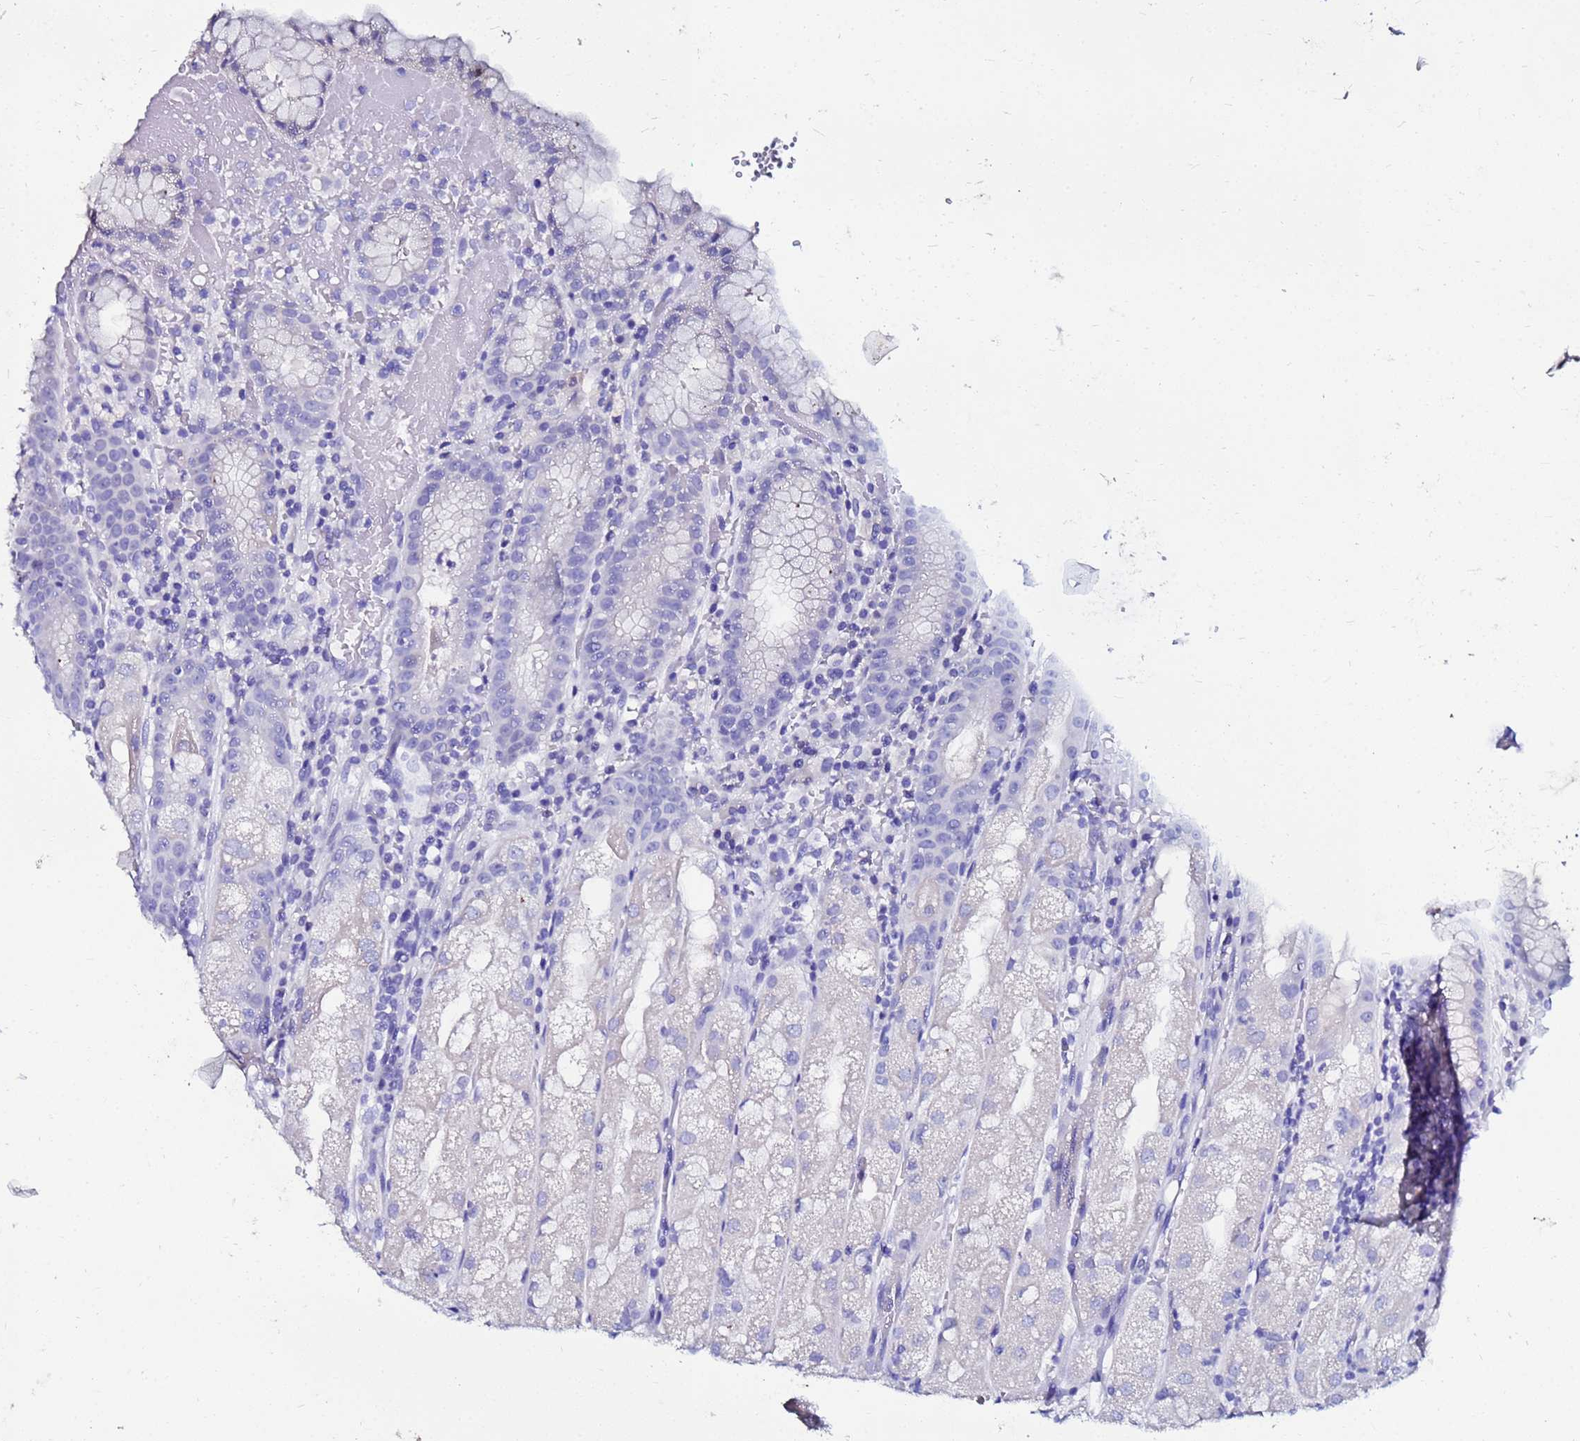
{"staining": {"intensity": "negative", "quantity": "none", "location": "none"}, "tissue": "stomach", "cell_type": "Glandular cells", "image_type": "normal", "snomed": [{"axis": "morphology", "description": "Normal tissue, NOS"}, {"axis": "topography", "description": "Stomach, upper"}], "caption": "Immunohistochemical staining of normal human stomach exhibits no significant positivity in glandular cells. (DAB IHC, high magnification).", "gene": "PPP1R14C", "patient": {"sex": "male", "age": 52}}